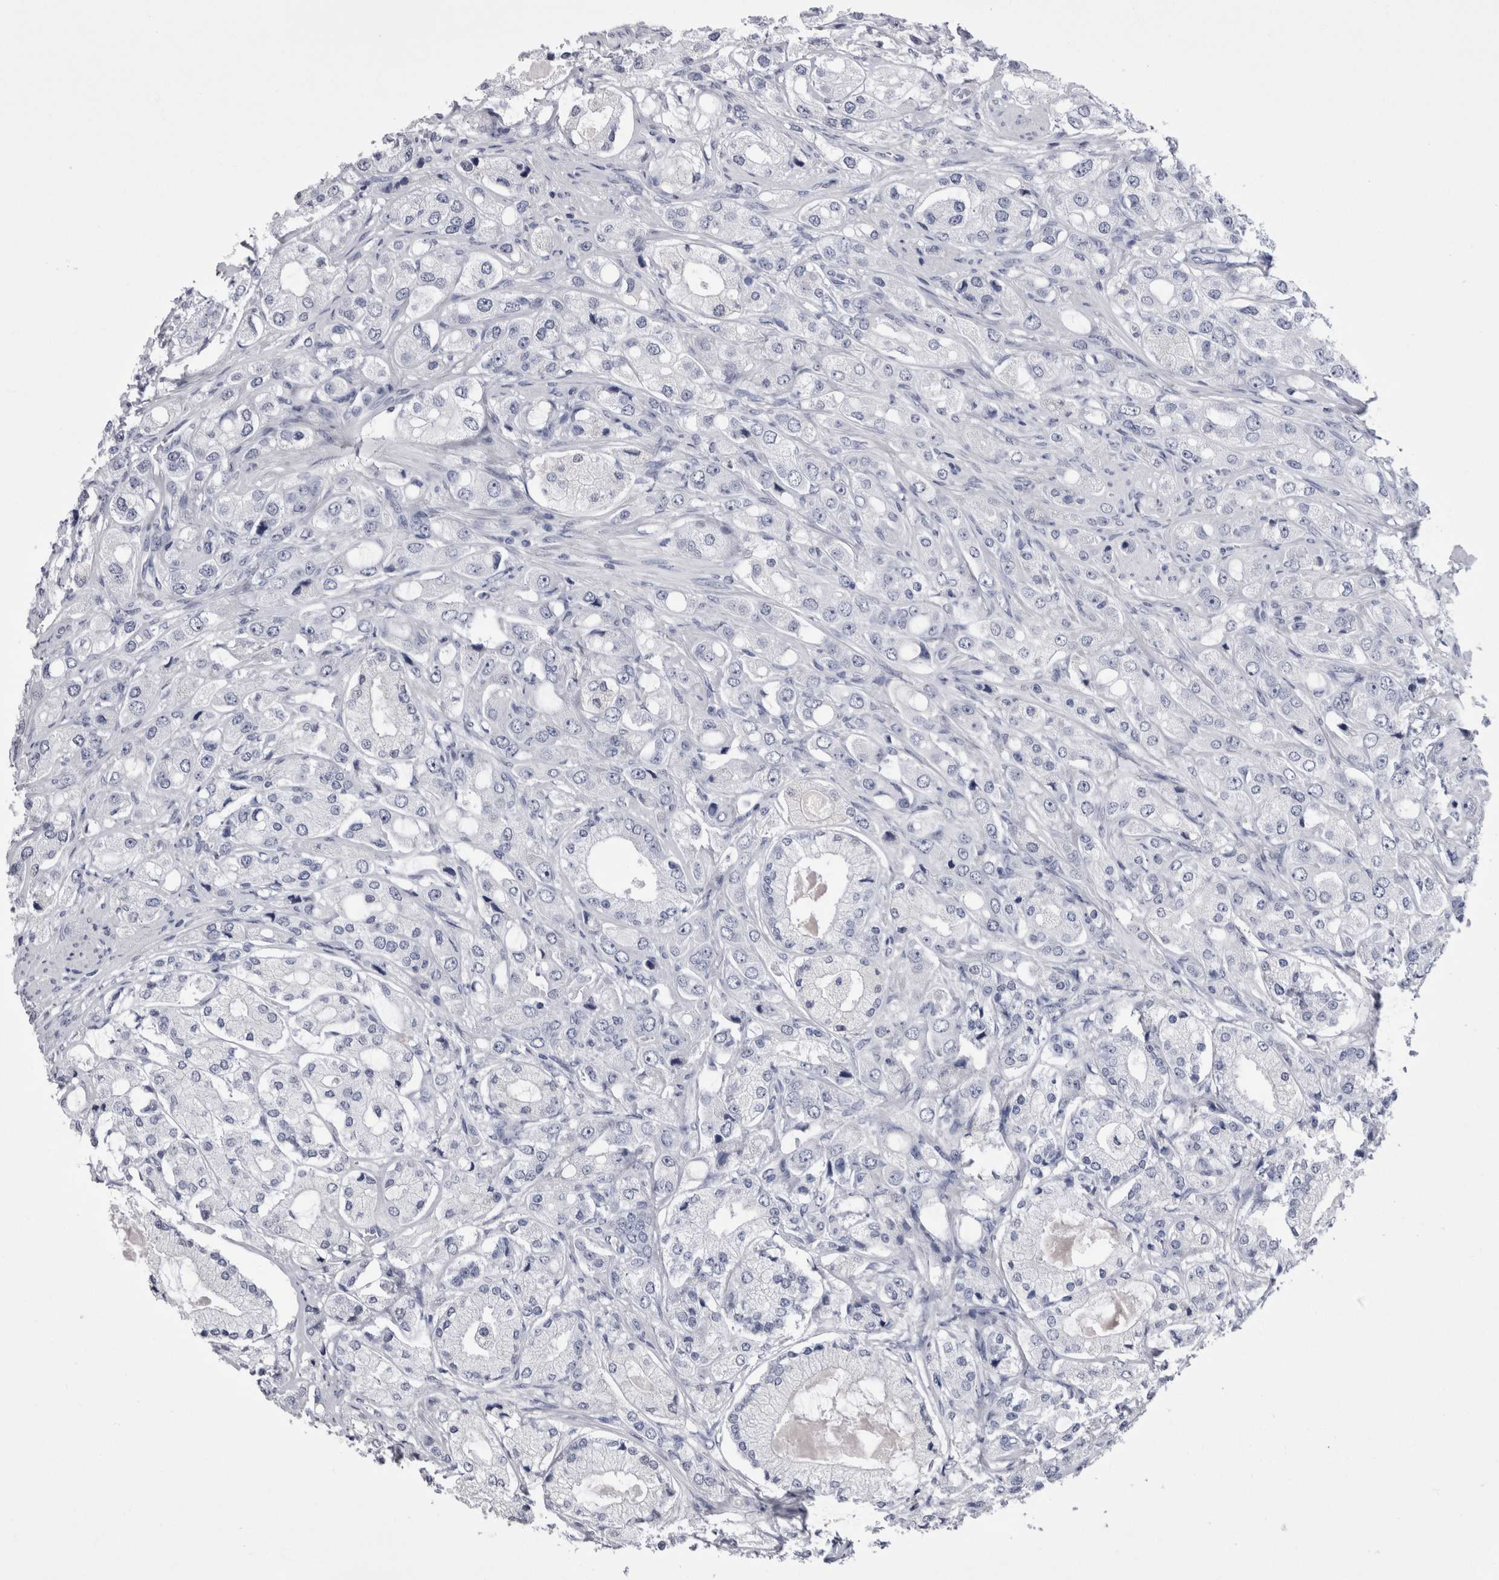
{"staining": {"intensity": "negative", "quantity": "none", "location": "none"}, "tissue": "prostate cancer", "cell_type": "Tumor cells", "image_type": "cancer", "snomed": [{"axis": "morphology", "description": "Adenocarcinoma, High grade"}, {"axis": "topography", "description": "Prostate"}], "caption": "A histopathology image of human adenocarcinoma (high-grade) (prostate) is negative for staining in tumor cells.", "gene": "CDHR5", "patient": {"sex": "male", "age": 65}}